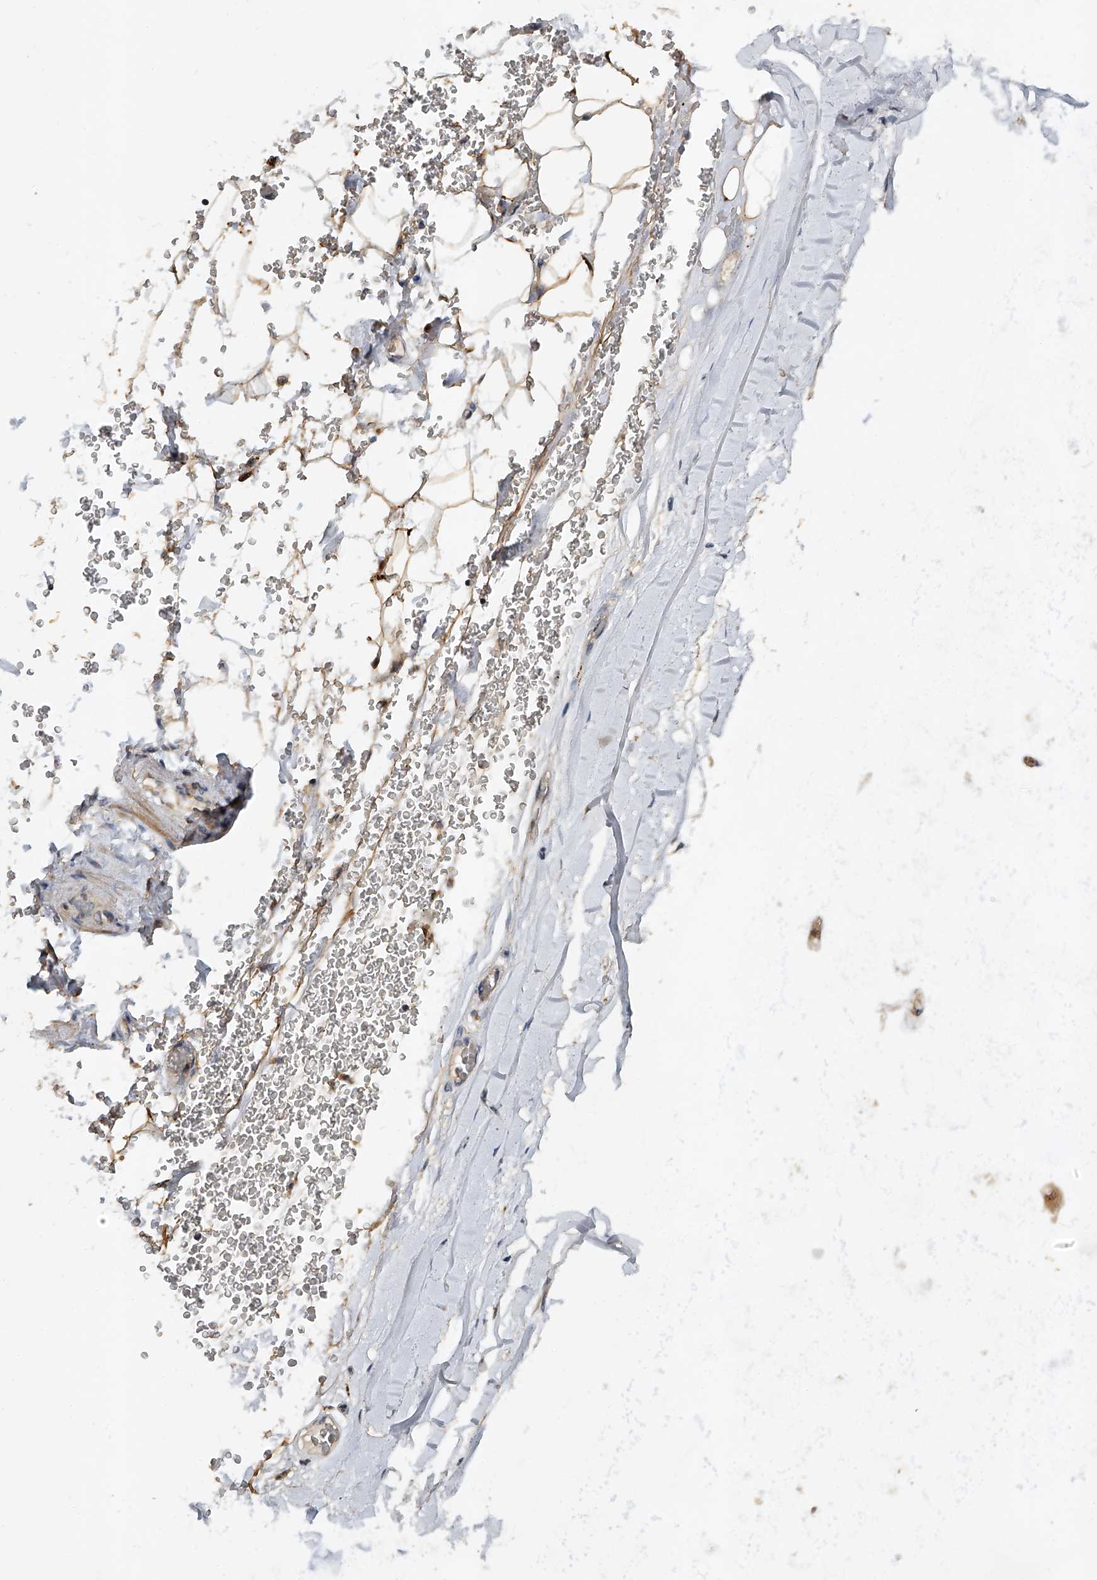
{"staining": {"intensity": "weak", "quantity": ">75%", "location": "cytoplasmic/membranous"}, "tissue": "adipose tissue", "cell_type": "Adipocytes", "image_type": "normal", "snomed": [{"axis": "morphology", "description": "Normal tissue, NOS"}, {"axis": "topography", "description": "Bronchus"}], "caption": "A low amount of weak cytoplasmic/membranous expression is identified in about >75% of adipocytes in normal adipose tissue.", "gene": "JAG2", "patient": {"sex": "male", "age": 66}}